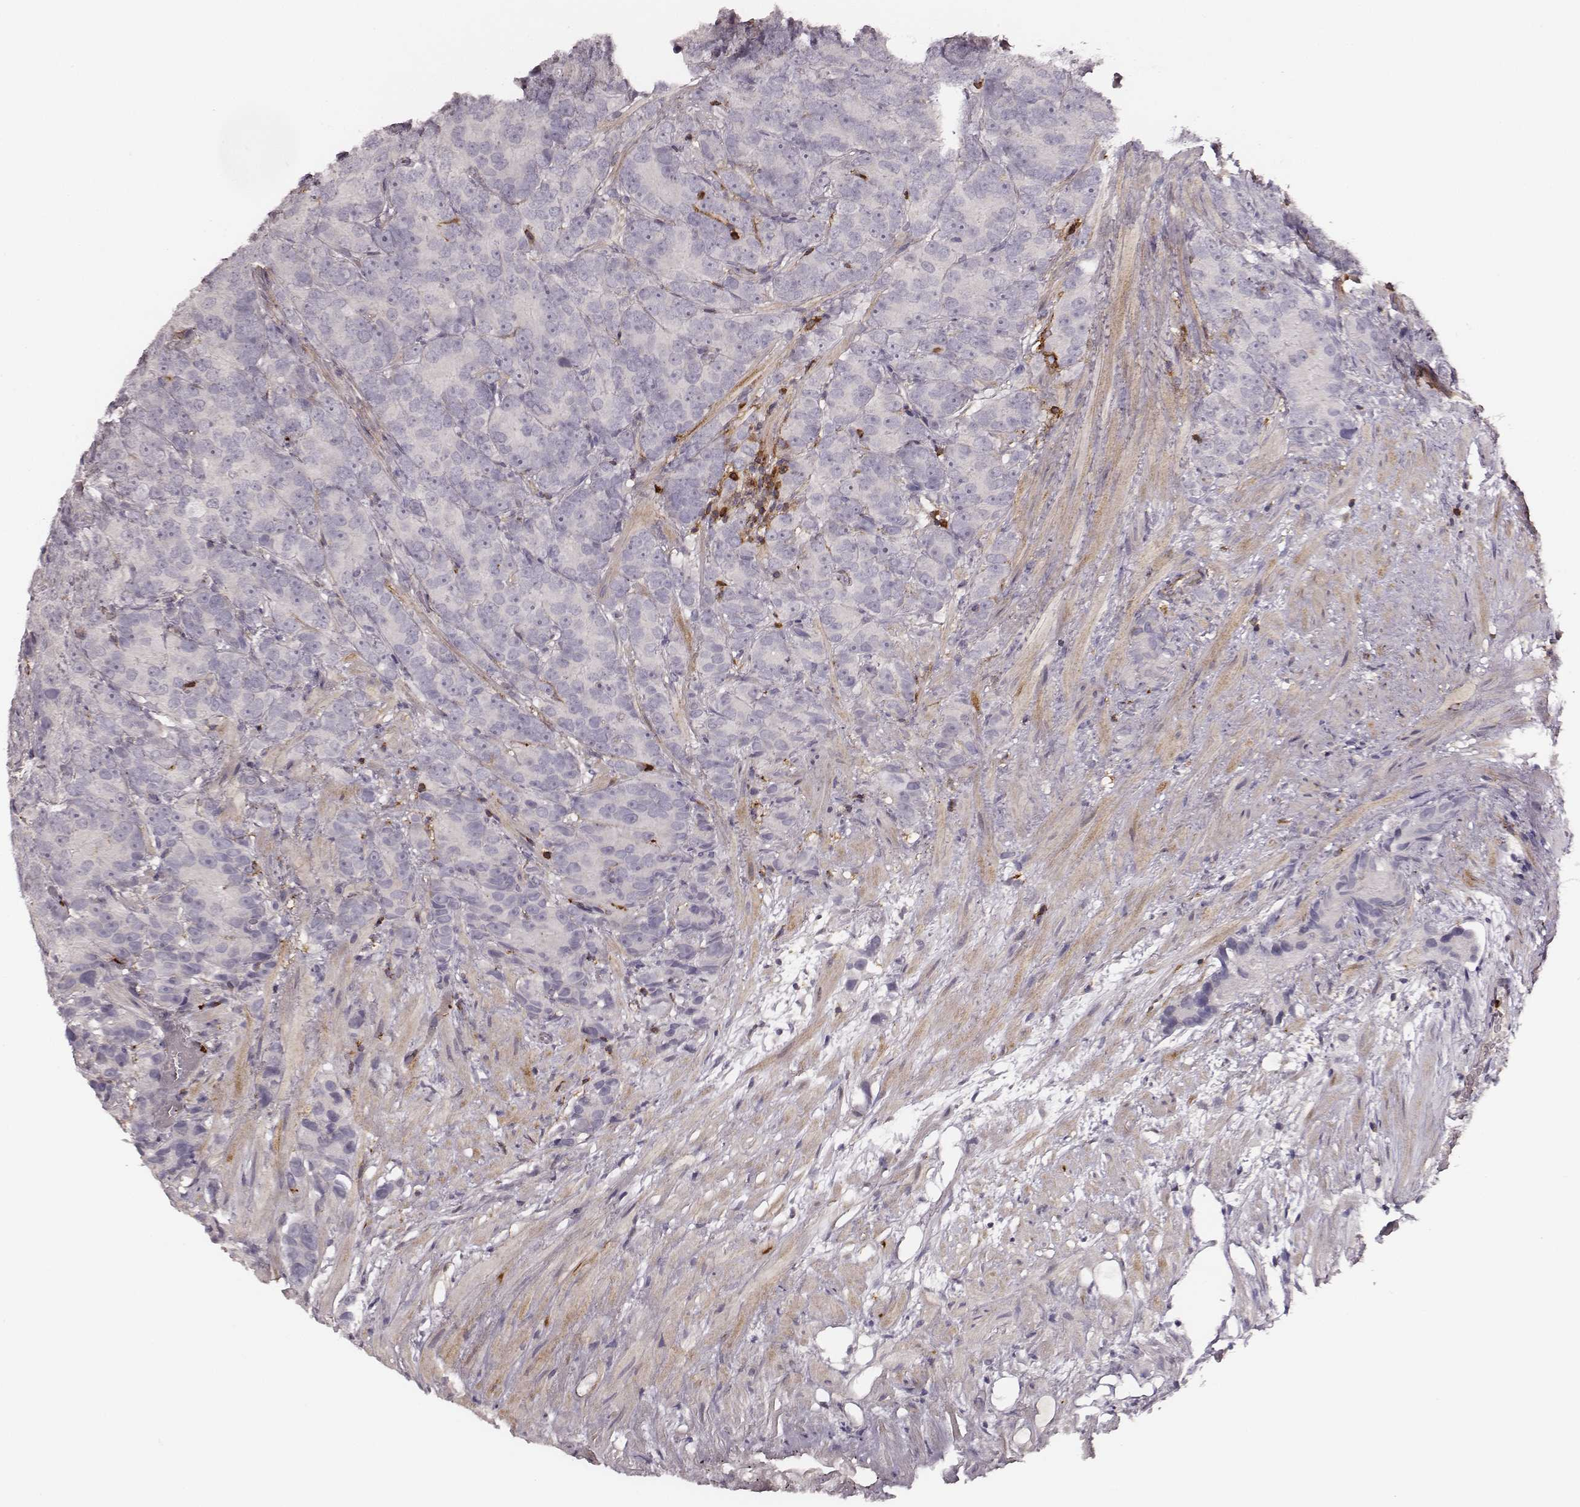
{"staining": {"intensity": "negative", "quantity": "none", "location": "none"}, "tissue": "prostate cancer", "cell_type": "Tumor cells", "image_type": "cancer", "snomed": [{"axis": "morphology", "description": "Adenocarcinoma, High grade"}, {"axis": "topography", "description": "Prostate"}], "caption": "DAB (3,3'-diaminobenzidine) immunohistochemical staining of human prostate high-grade adenocarcinoma exhibits no significant staining in tumor cells.", "gene": "ZYX", "patient": {"sex": "male", "age": 90}}